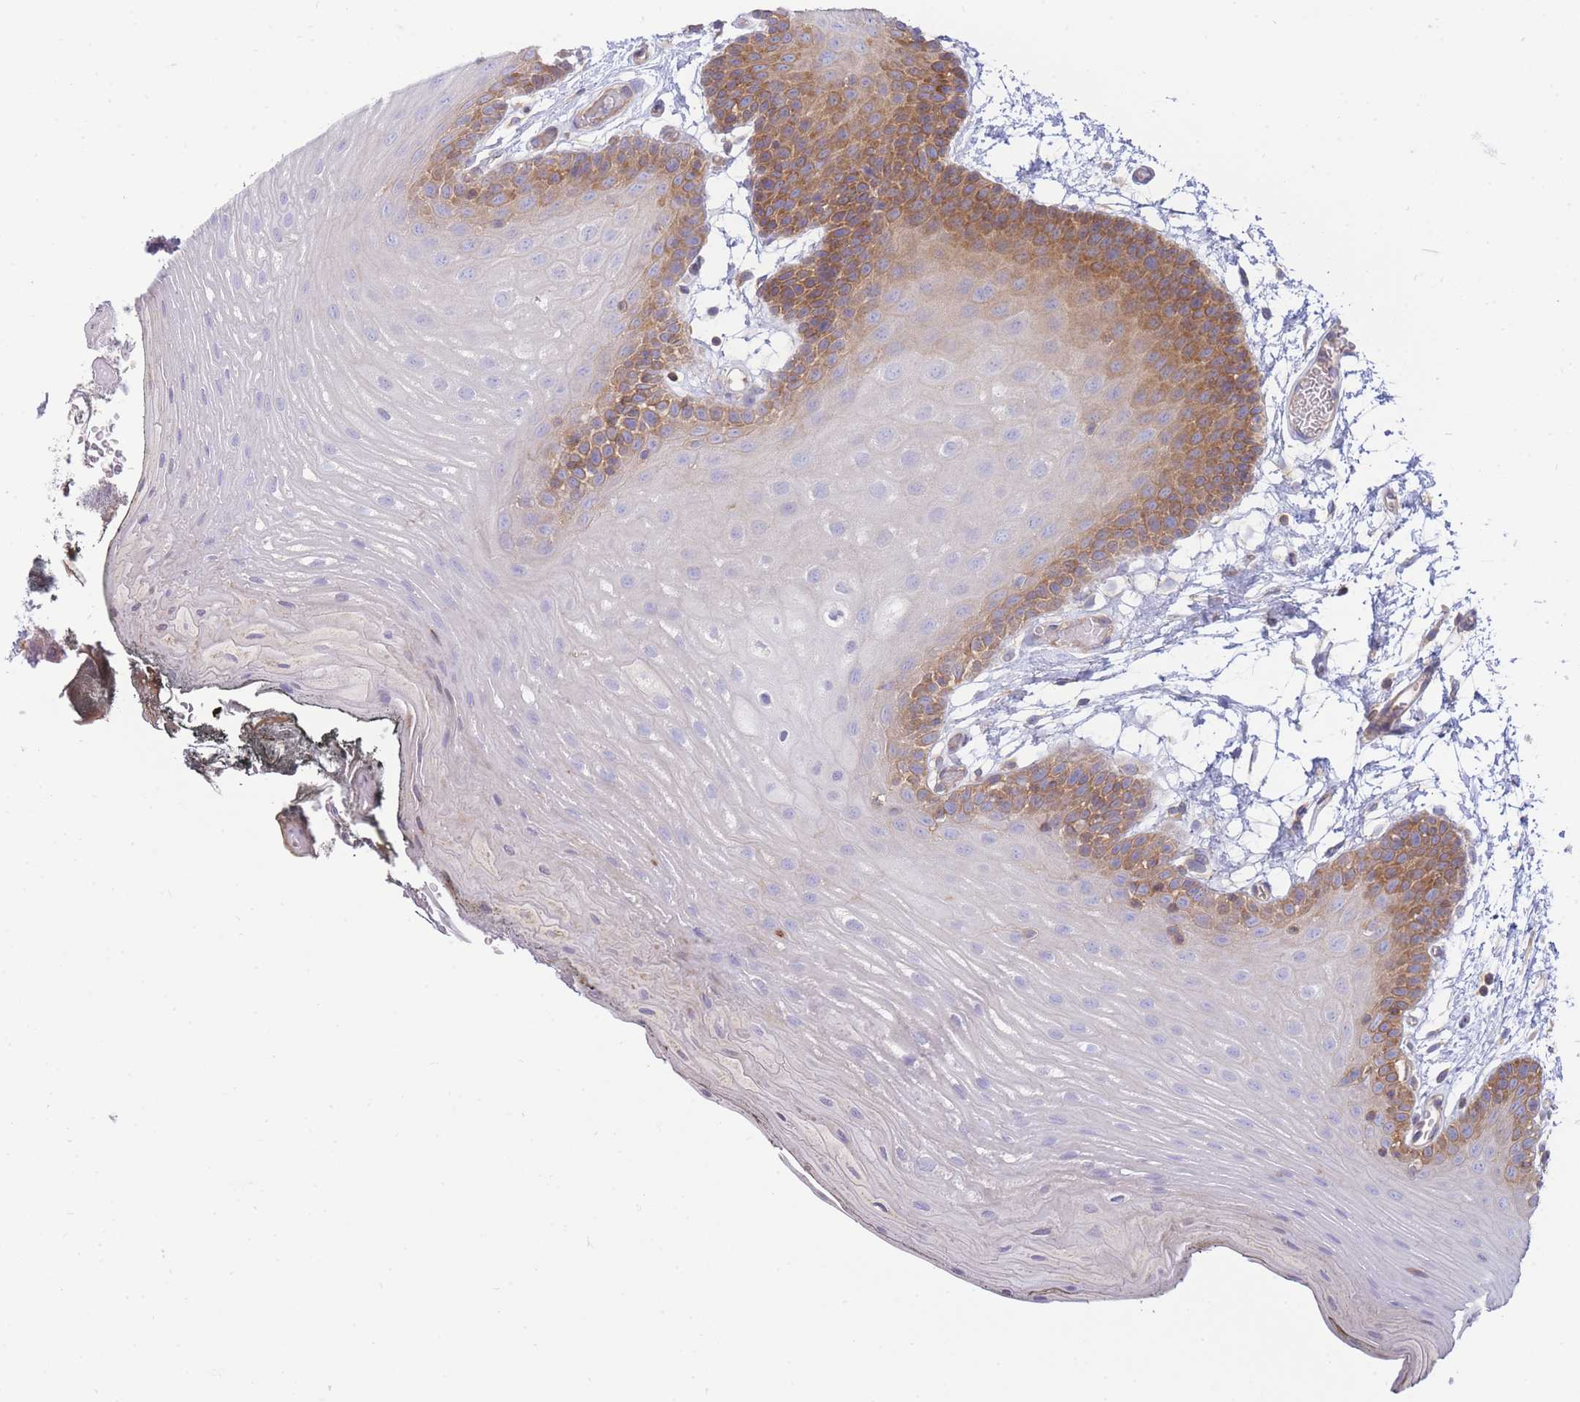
{"staining": {"intensity": "strong", "quantity": "25%-75%", "location": "cytoplasmic/membranous"}, "tissue": "oral mucosa", "cell_type": "Squamous epithelial cells", "image_type": "normal", "snomed": [{"axis": "morphology", "description": "Normal tissue, NOS"}, {"axis": "morphology", "description": "Squamous cell carcinoma, NOS"}, {"axis": "topography", "description": "Oral tissue"}, {"axis": "topography", "description": "Head-Neck"}], "caption": "Squamous epithelial cells display strong cytoplasmic/membranous staining in about 25%-75% of cells in normal oral mucosa. (Brightfield microscopy of DAB IHC at high magnification).", "gene": "SH2B2", "patient": {"sex": "female", "age": 81}}